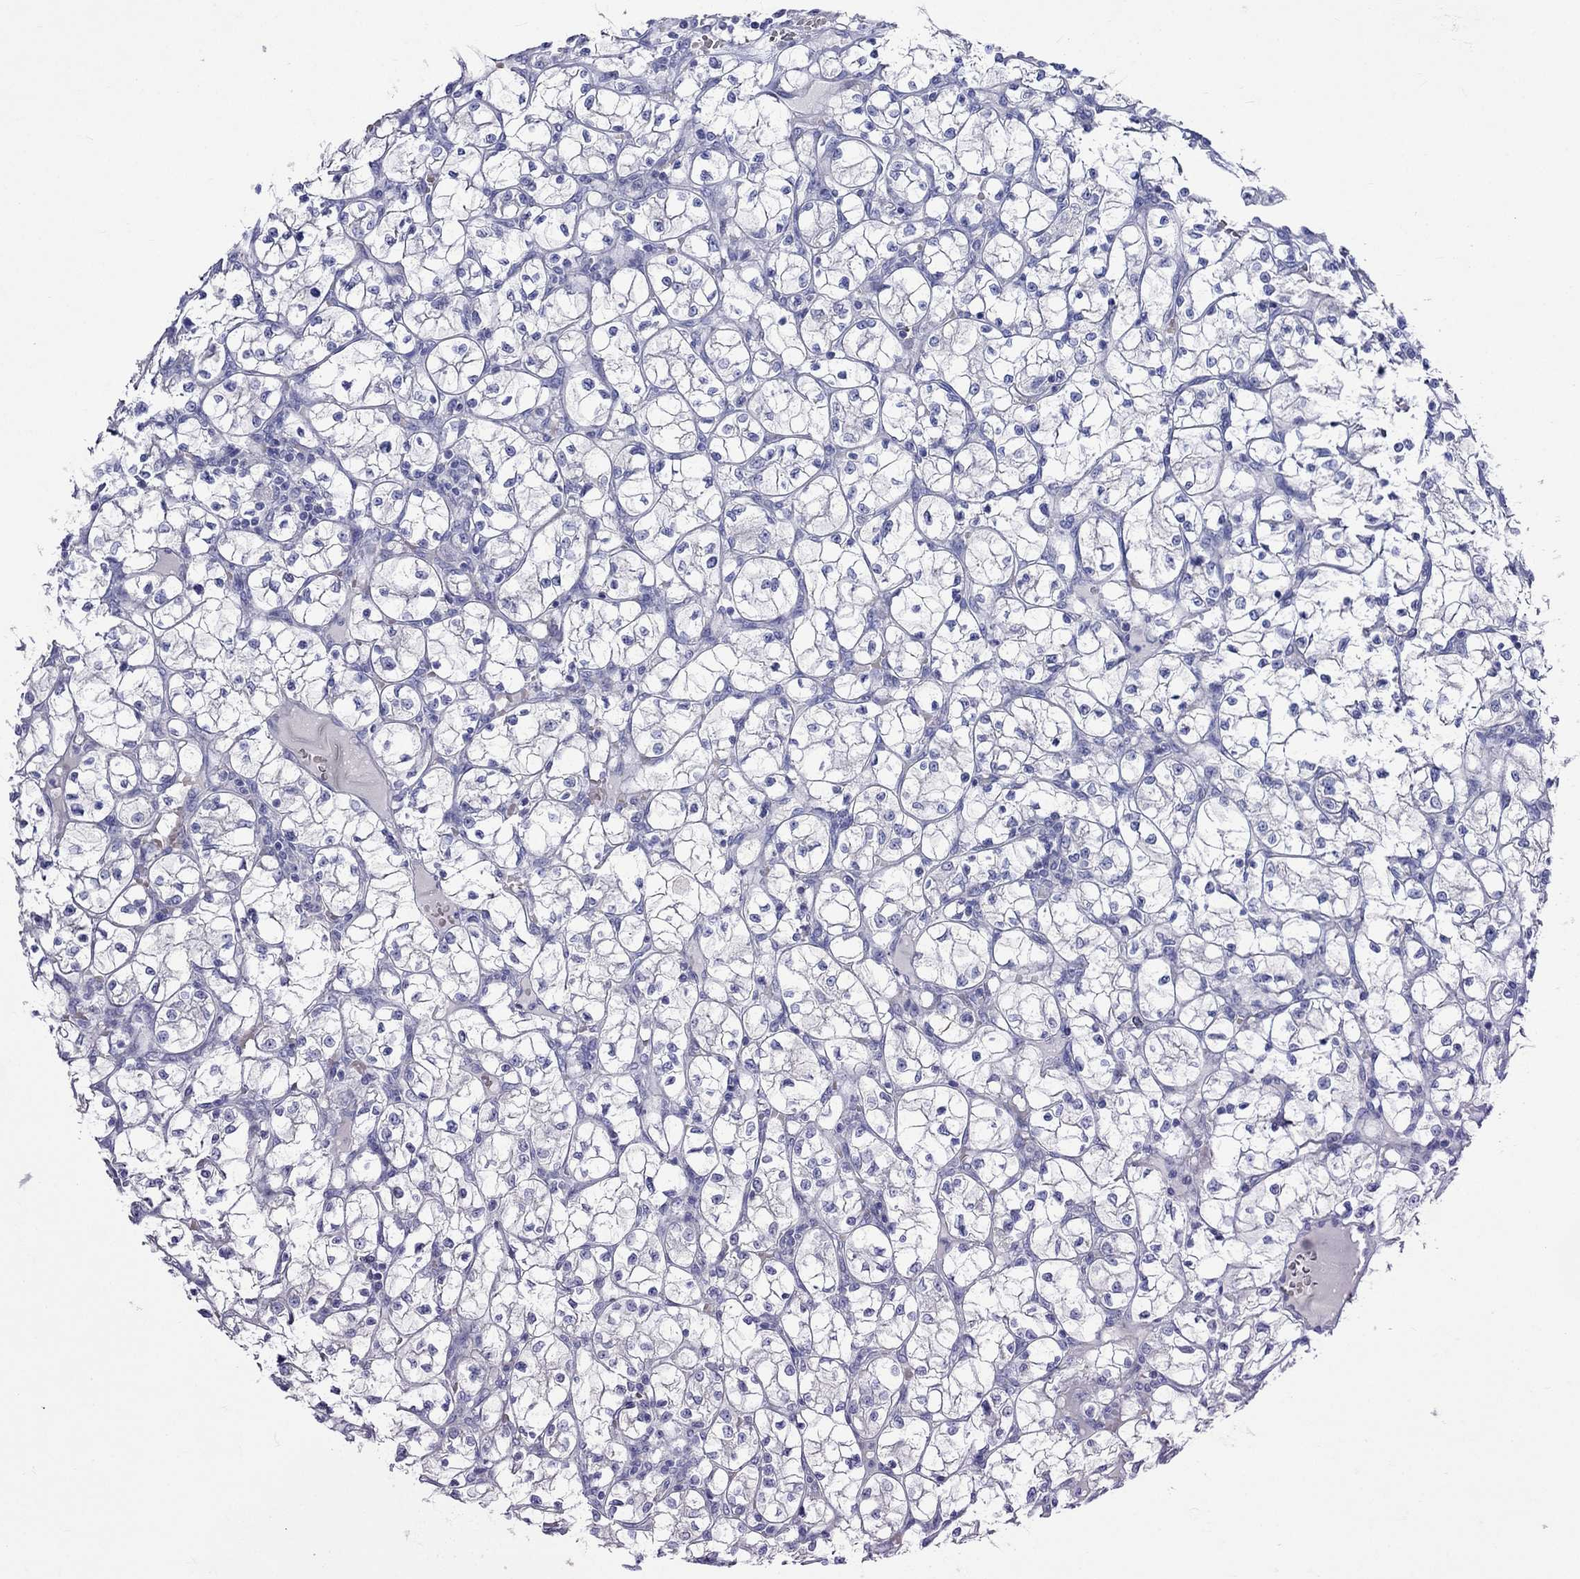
{"staining": {"intensity": "negative", "quantity": "none", "location": "none"}, "tissue": "renal cancer", "cell_type": "Tumor cells", "image_type": "cancer", "snomed": [{"axis": "morphology", "description": "Adenocarcinoma, NOS"}, {"axis": "topography", "description": "Kidney"}], "caption": "Renal cancer (adenocarcinoma) was stained to show a protein in brown. There is no significant staining in tumor cells.", "gene": "TDRD1", "patient": {"sex": "female", "age": 64}}